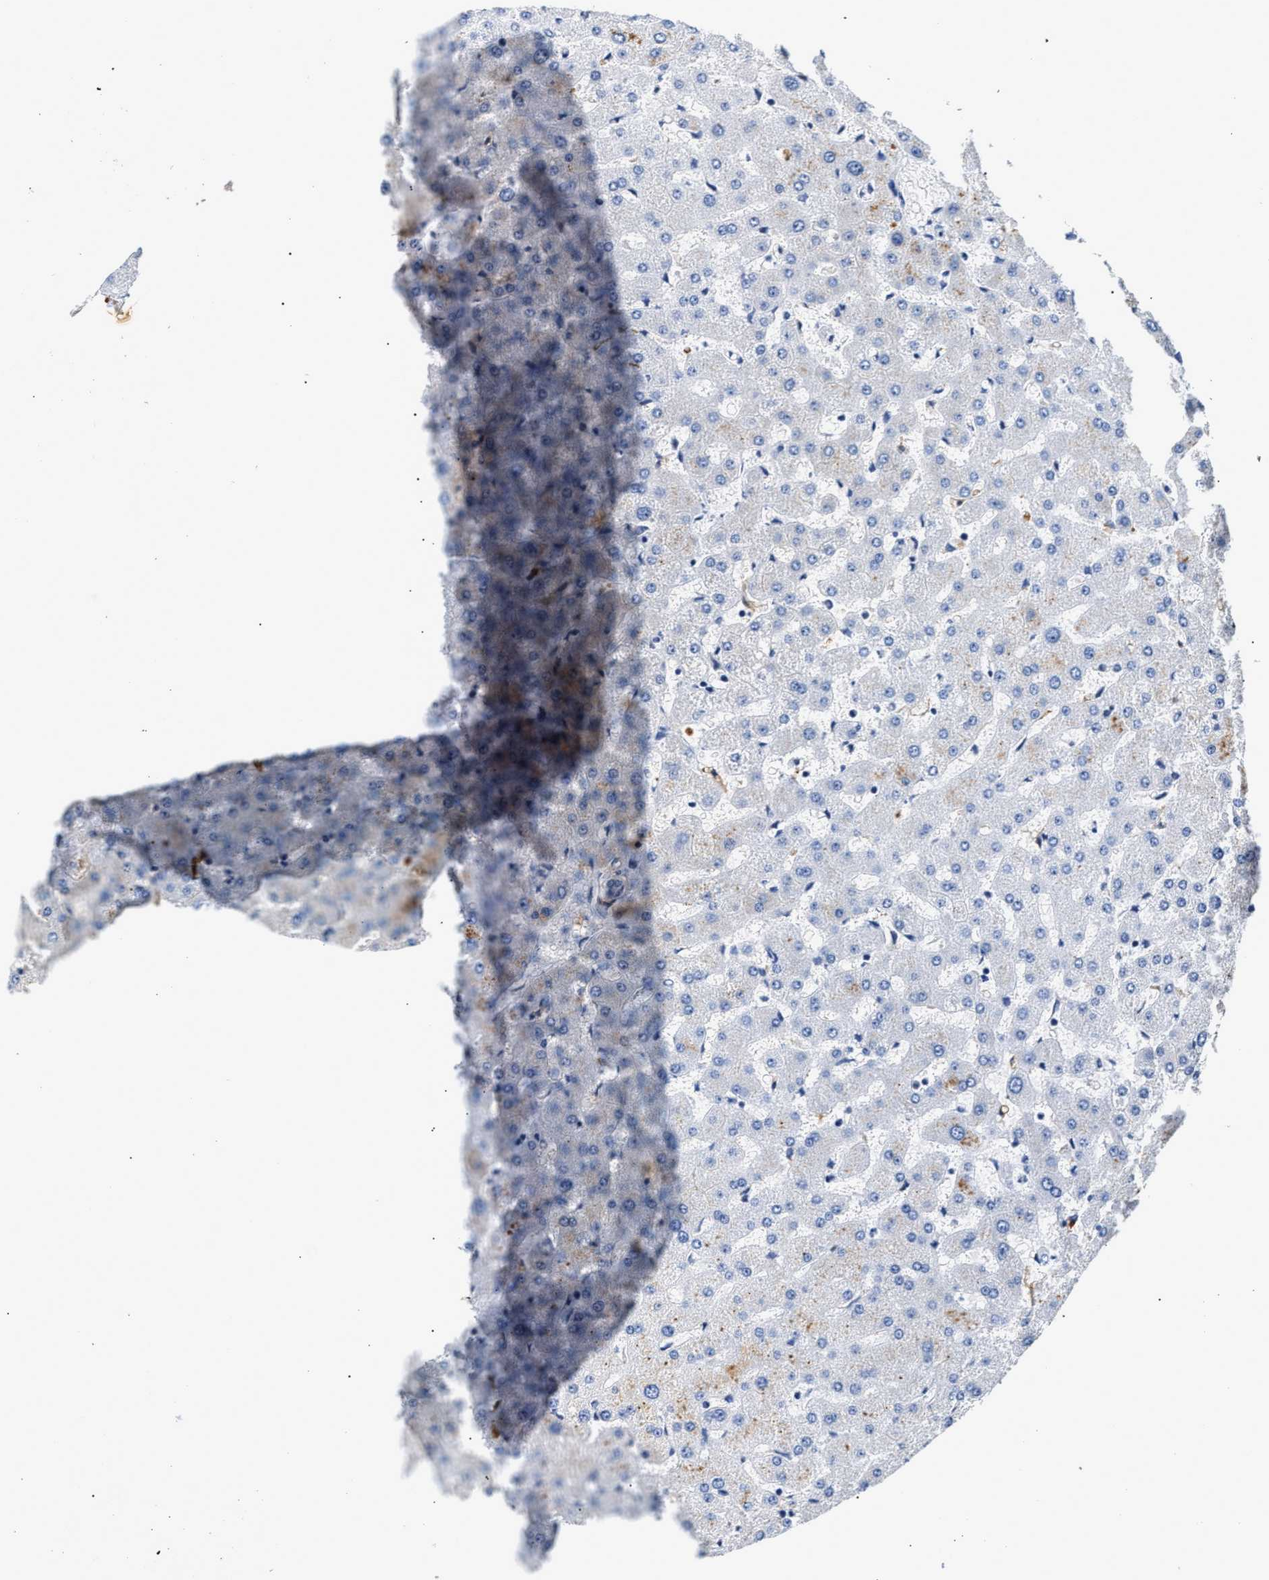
{"staining": {"intensity": "negative", "quantity": "none", "location": "none"}, "tissue": "liver", "cell_type": "Cholangiocytes", "image_type": "normal", "snomed": [{"axis": "morphology", "description": "Normal tissue, NOS"}, {"axis": "topography", "description": "Liver"}], "caption": "Immunohistochemistry micrograph of benign liver: human liver stained with DAB (3,3'-diaminobenzidine) reveals no significant protein positivity in cholangiocytes.", "gene": "MED22", "patient": {"sex": "female", "age": 63}}